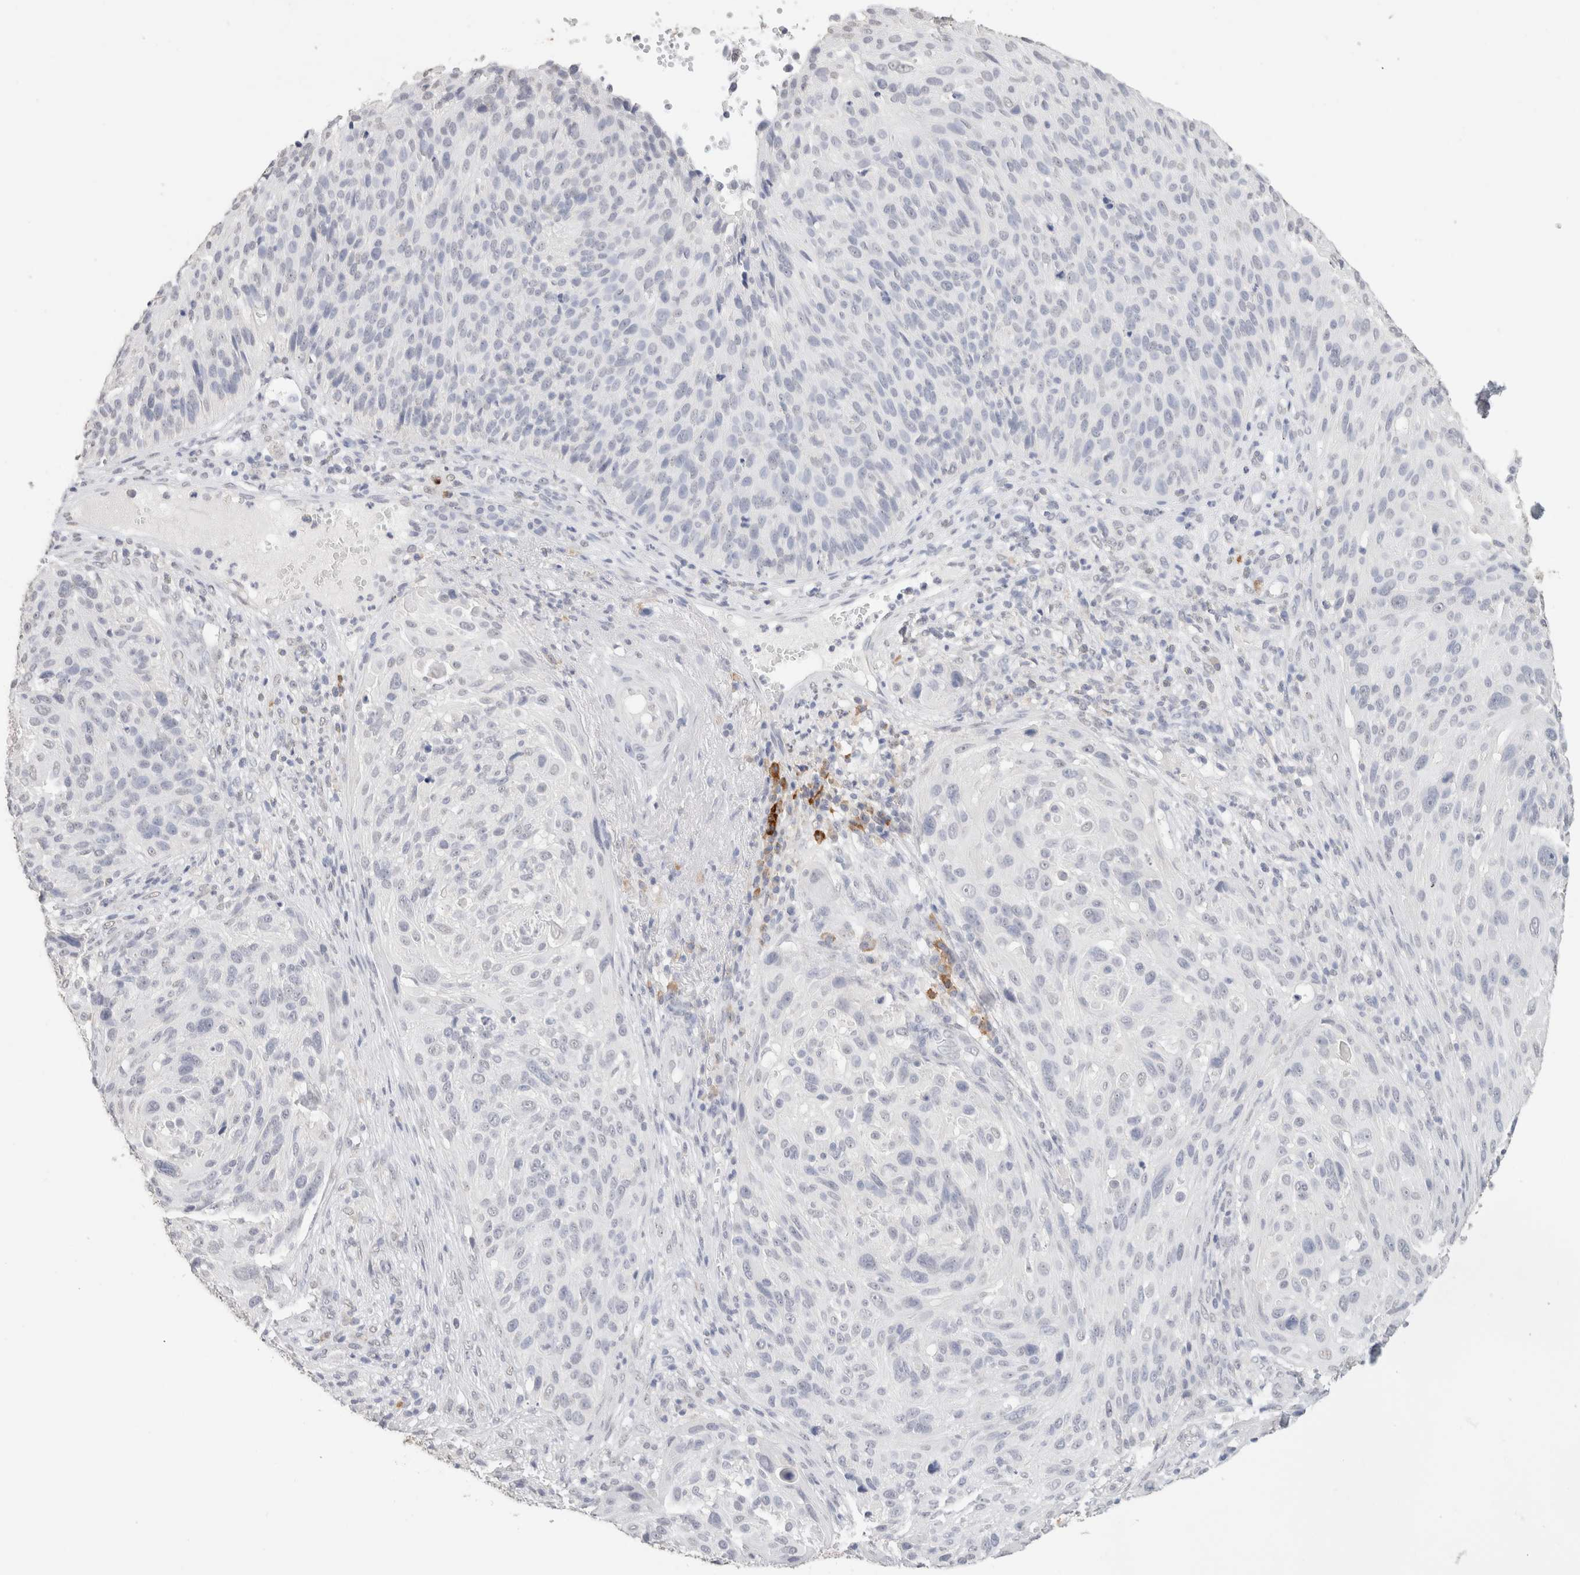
{"staining": {"intensity": "negative", "quantity": "none", "location": "none"}, "tissue": "cervical cancer", "cell_type": "Tumor cells", "image_type": "cancer", "snomed": [{"axis": "morphology", "description": "Squamous cell carcinoma, NOS"}, {"axis": "topography", "description": "Cervix"}], "caption": "The immunohistochemistry (IHC) image has no significant expression in tumor cells of cervical cancer tissue.", "gene": "CD80", "patient": {"sex": "female", "age": 74}}